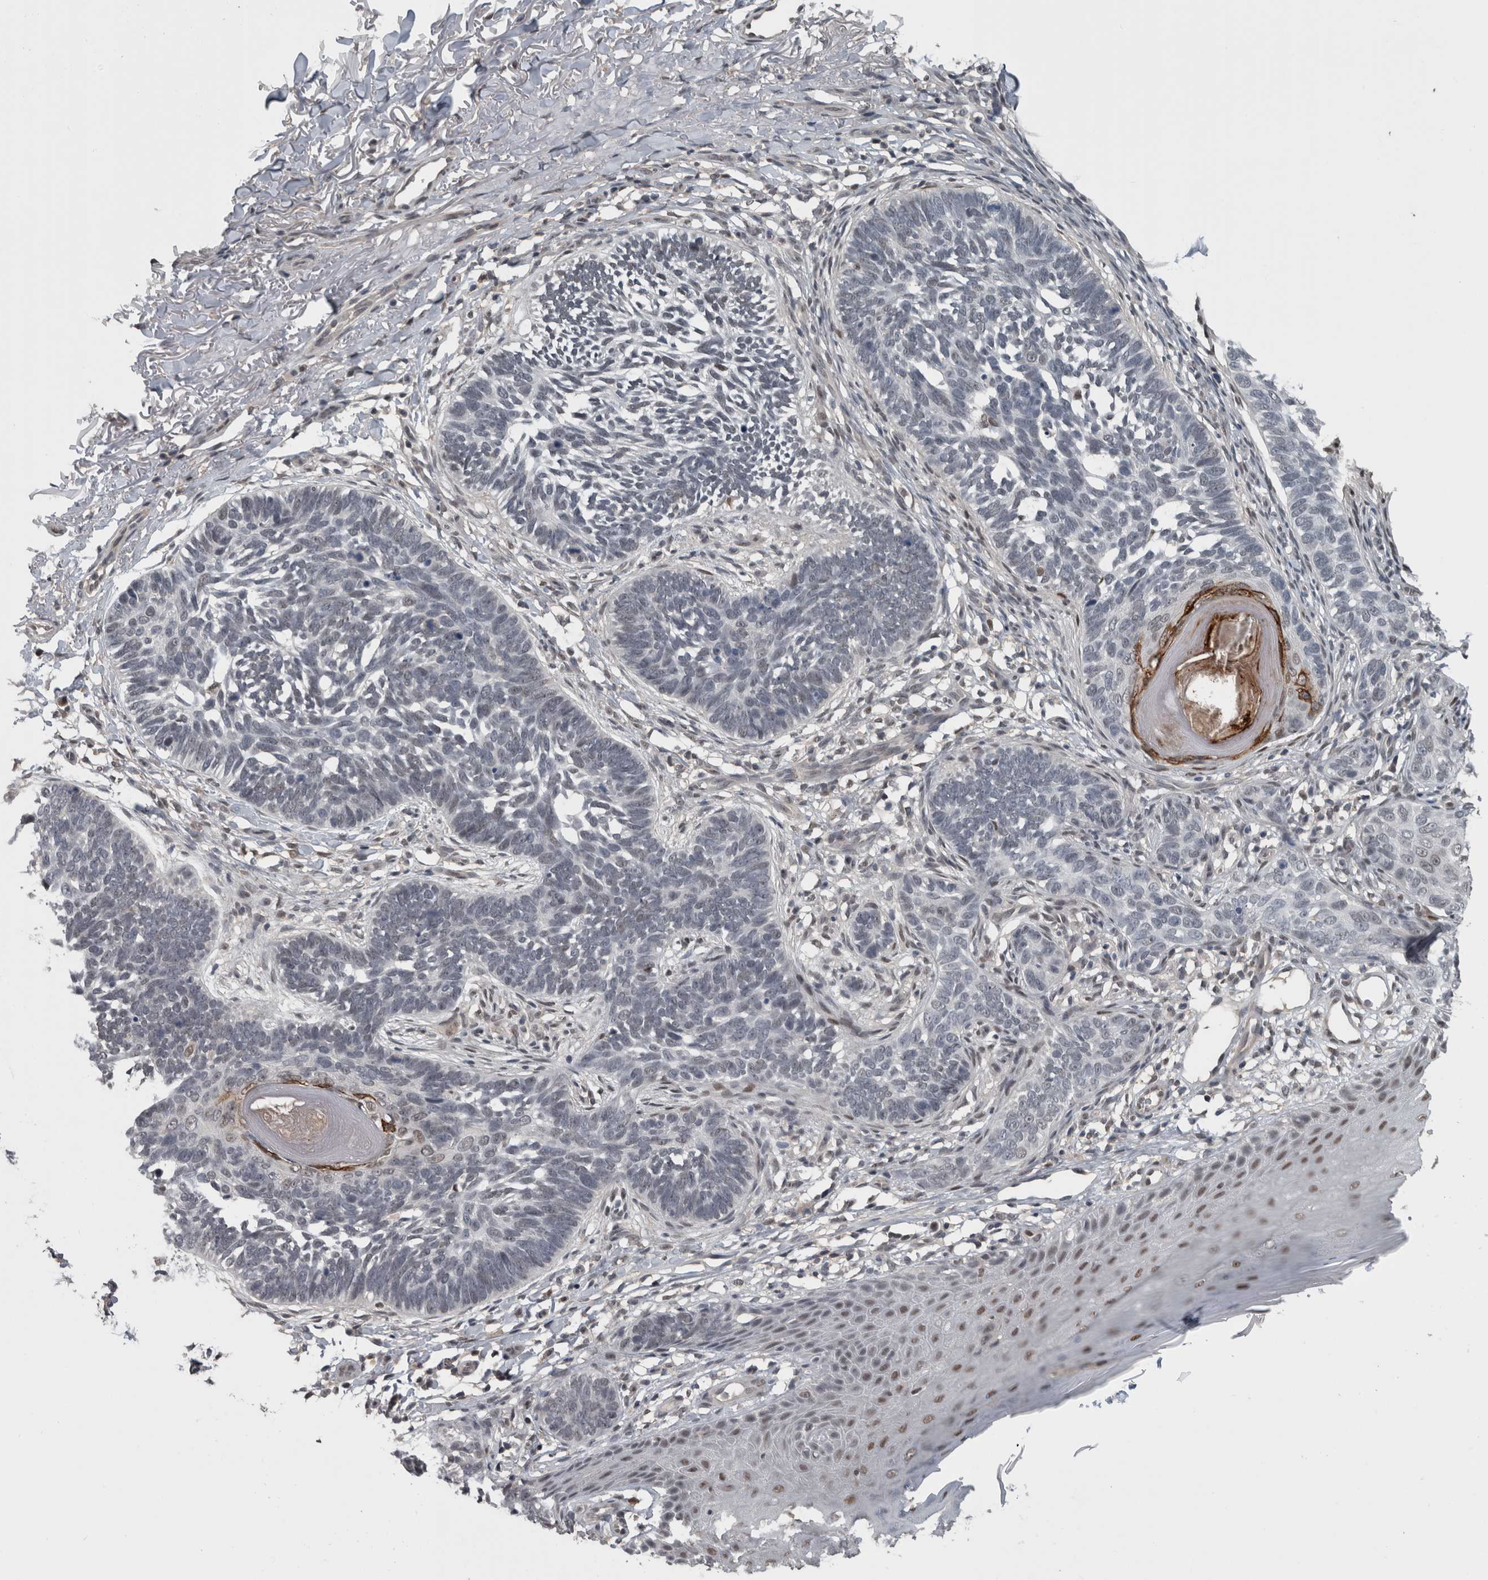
{"staining": {"intensity": "negative", "quantity": "none", "location": "none"}, "tissue": "skin cancer", "cell_type": "Tumor cells", "image_type": "cancer", "snomed": [{"axis": "morphology", "description": "Normal tissue, NOS"}, {"axis": "morphology", "description": "Basal cell carcinoma"}, {"axis": "topography", "description": "Skin"}], "caption": "Immunohistochemistry (IHC) histopathology image of skin cancer stained for a protein (brown), which demonstrates no positivity in tumor cells.", "gene": "ZBTB21", "patient": {"sex": "male", "age": 77}}